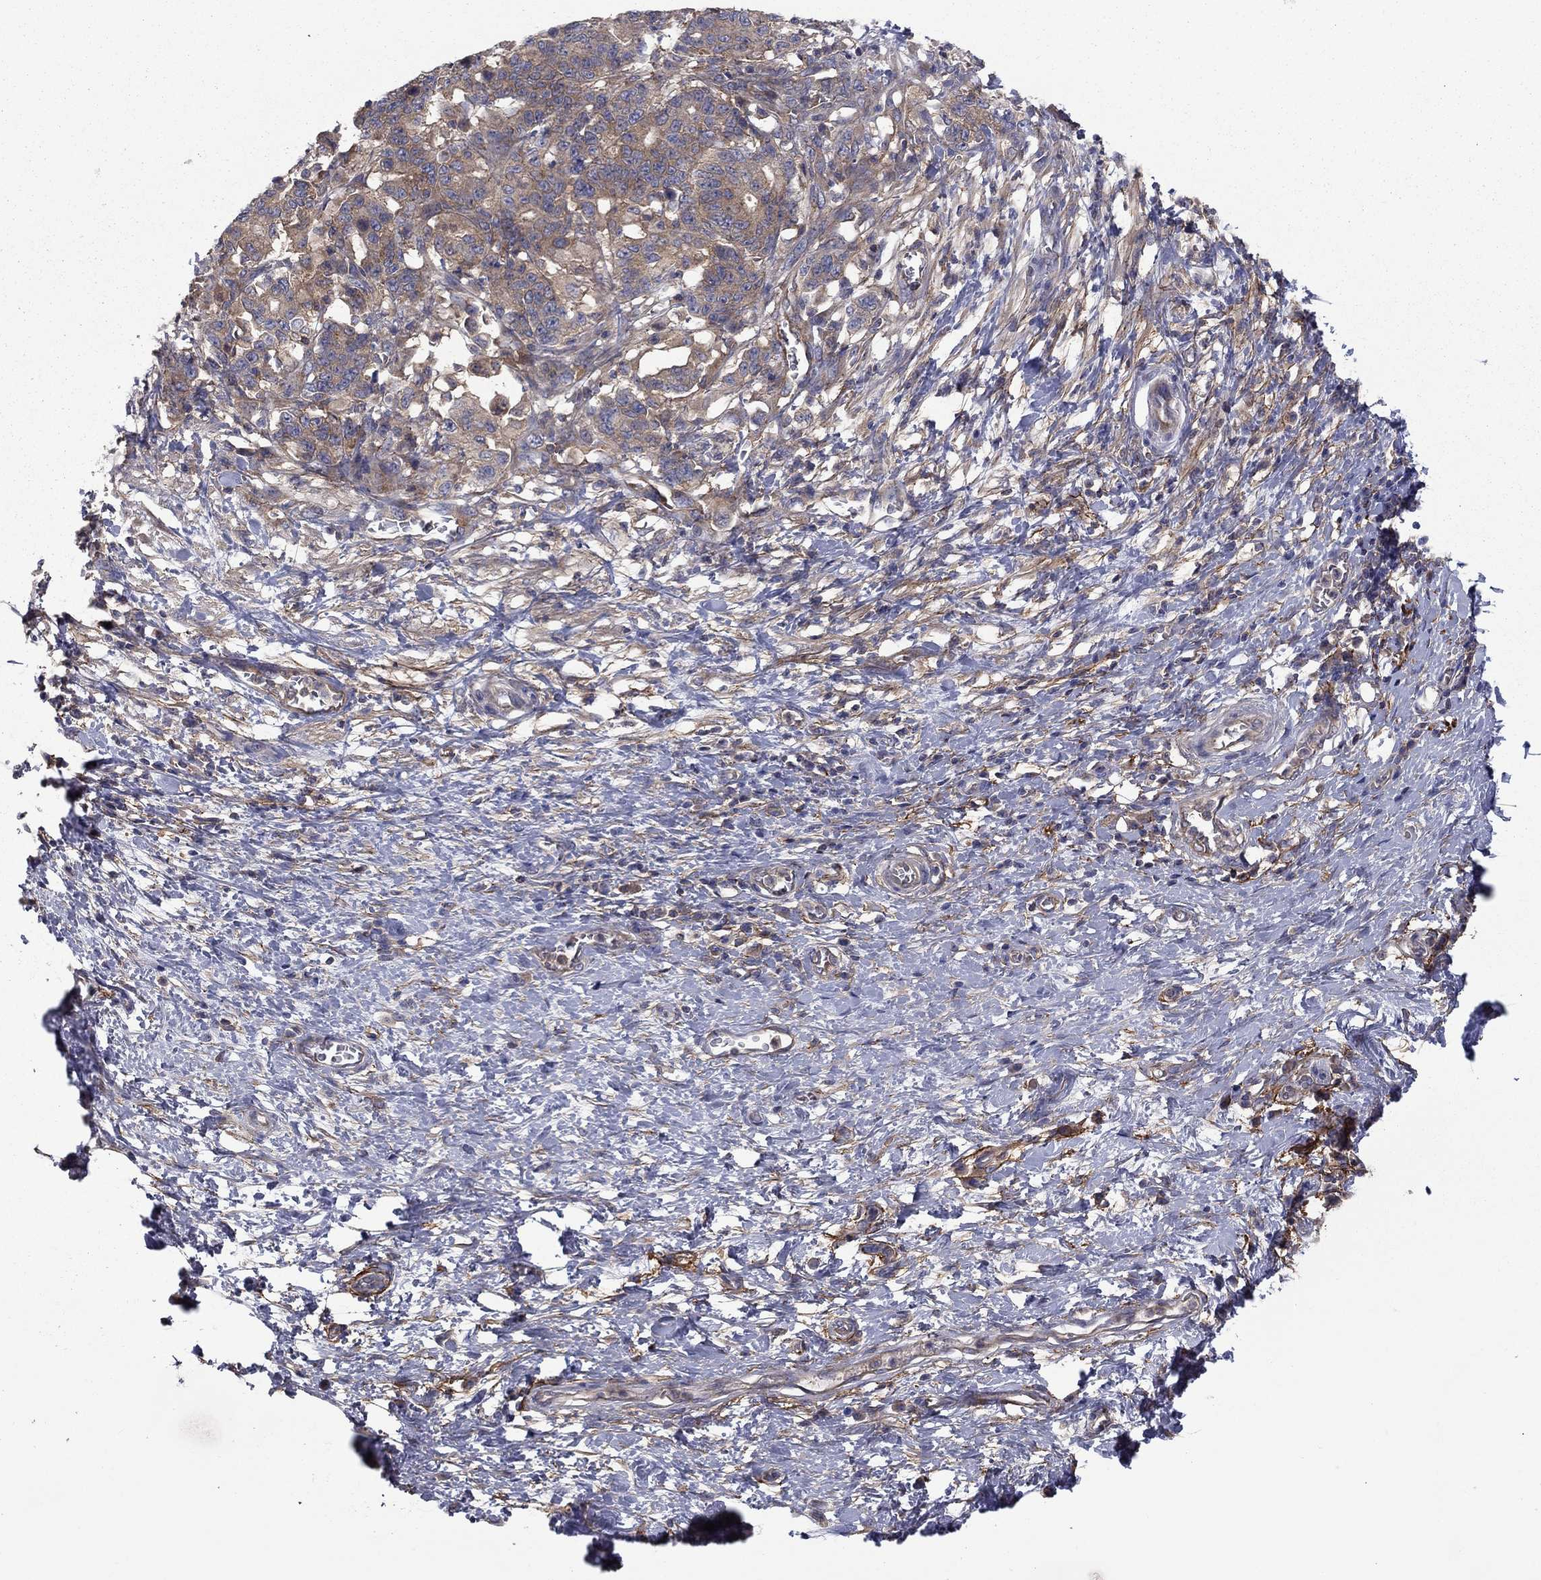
{"staining": {"intensity": "weak", "quantity": "<25%", "location": "cytoplasmic/membranous"}, "tissue": "stomach cancer", "cell_type": "Tumor cells", "image_type": "cancer", "snomed": [{"axis": "morphology", "description": "Normal tissue, NOS"}, {"axis": "morphology", "description": "Adenocarcinoma, NOS"}, {"axis": "topography", "description": "Stomach"}], "caption": "Human stomach adenocarcinoma stained for a protein using immunohistochemistry shows no staining in tumor cells.", "gene": "RNF123", "patient": {"sex": "female", "age": 64}}